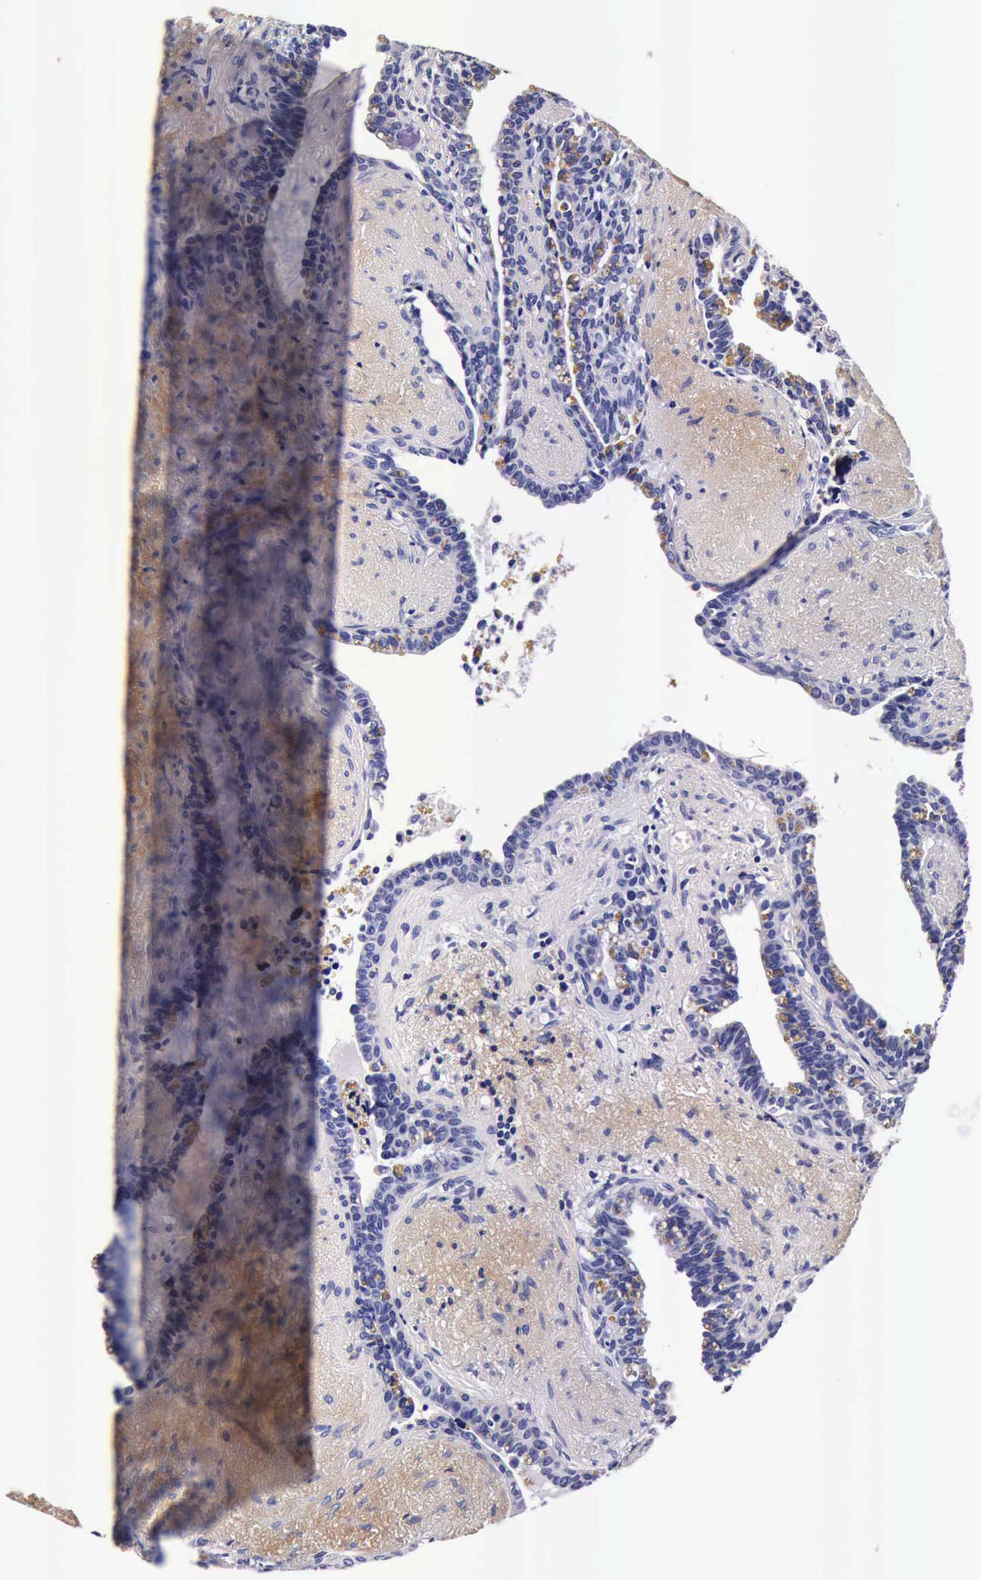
{"staining": {"intensity": "negative", "quantity": "none", "location": "none"}, "tissue": "seminal vesicle", "cell_type": "Glandular cells", "image_type": "normal", "snomed": [{"axis": "morphology", "description": "Normal tissue, NOS"}, {"axis": "topography", "description": "Seminal veicle"}], "caption": "Immunohistochemistry (IHC) image of normal seminal vesicle: seminal vesicle stained with DAB exhibits no significant protein expression in glandular cells. The staining is performed using DAB (3,3'-diaminobenzidine) brown chromogen with nuclei counter-stained in using hematoxylin.", "gene": "IAPP", "patient": {"sex": "male", "age": 60}}